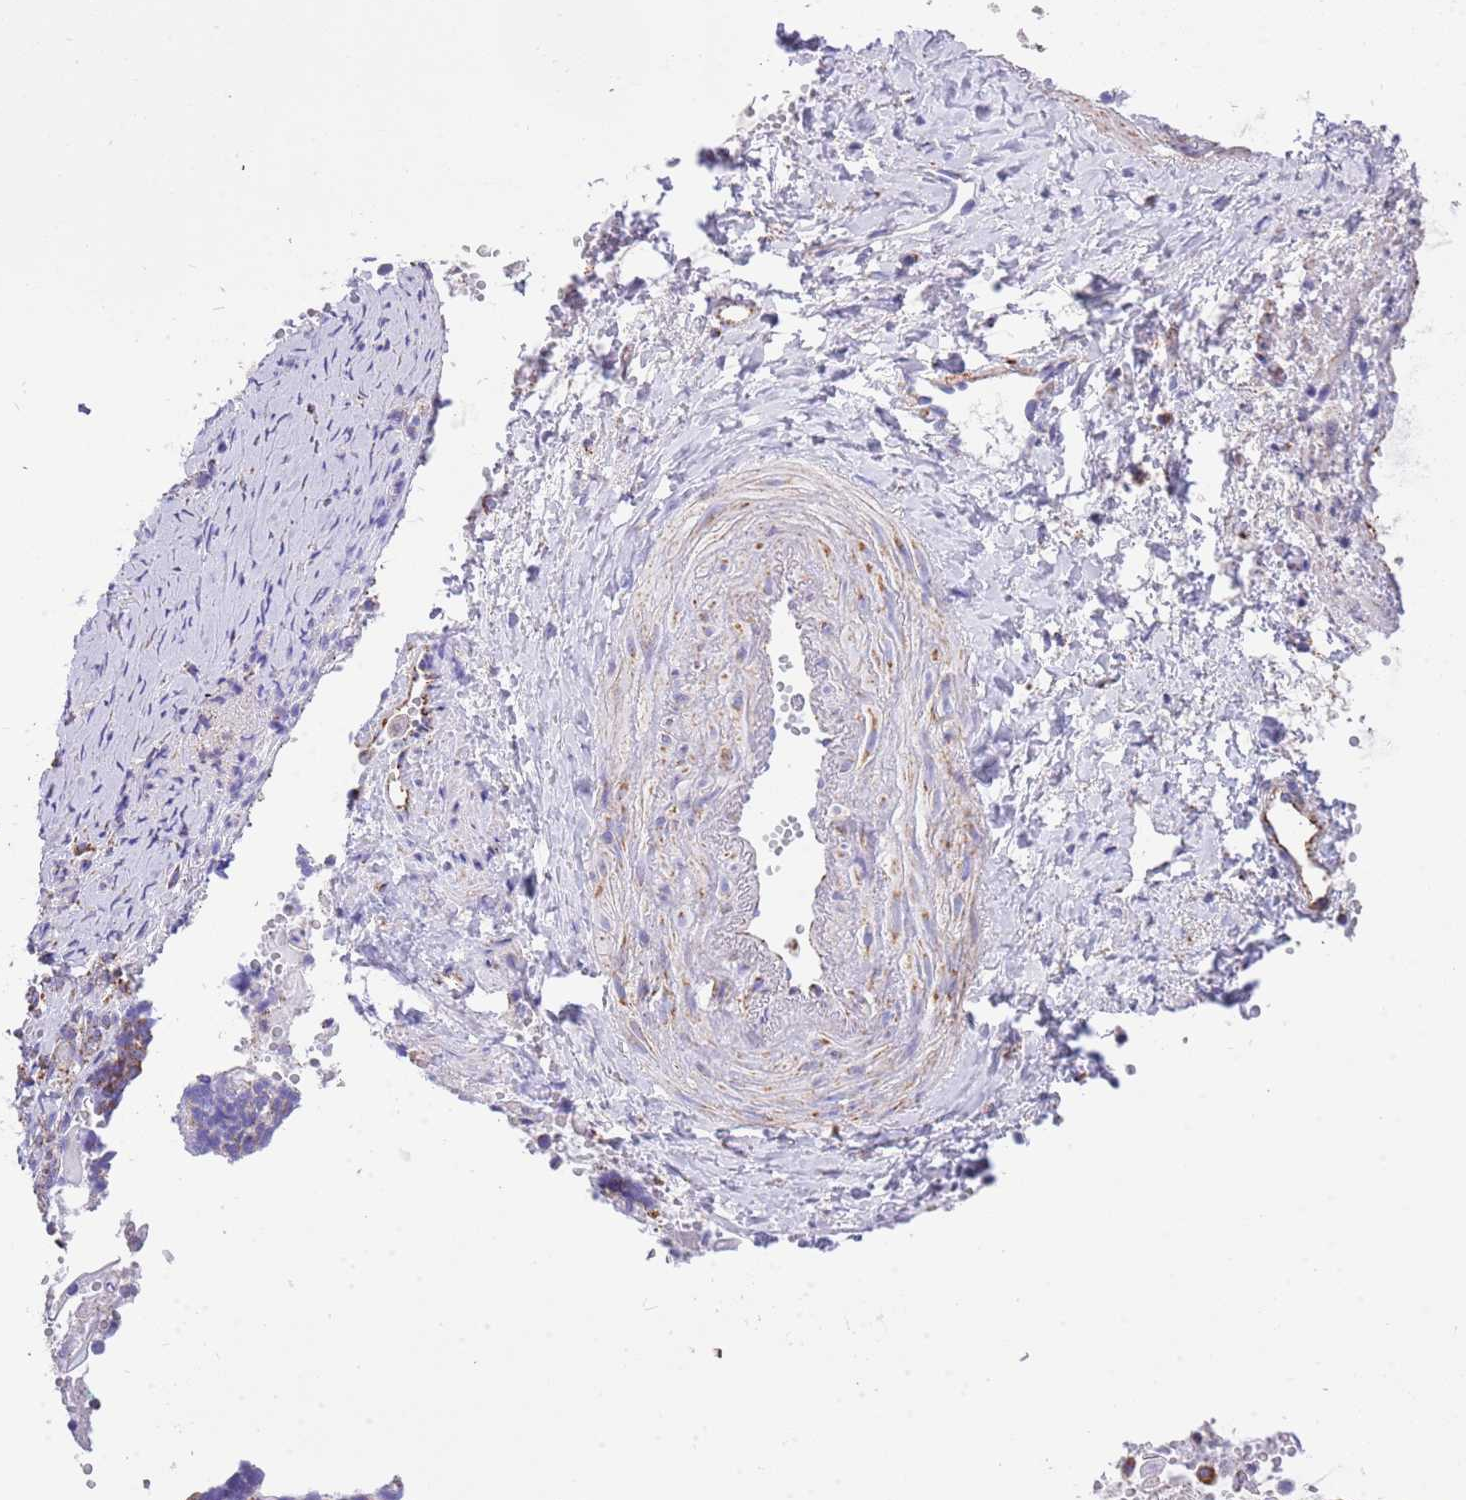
{"staining": {"intensity": "moderate", "quantity": ">75%", "location": "cytoplasmic/membranous"}, "tissue": "cervical cancer", "cell_type": "Tumor cells", "image_type": "cancer", "snomed": [{"axis": "morphology", "description": "Normal tissue, NOS"}, {"axis": "morphology", "description": "Squamous cell carcinoma, NOS"}, {"axis": "topography", "description": "Cervix"}], "caption": "Tumor cells demonstrate moderate cytoplasmic/membranous positivity in approximately >75% of cells in cervical cancer.", "gene": "SUCLG2", "patient": {"sex": "female", "age": 39}}